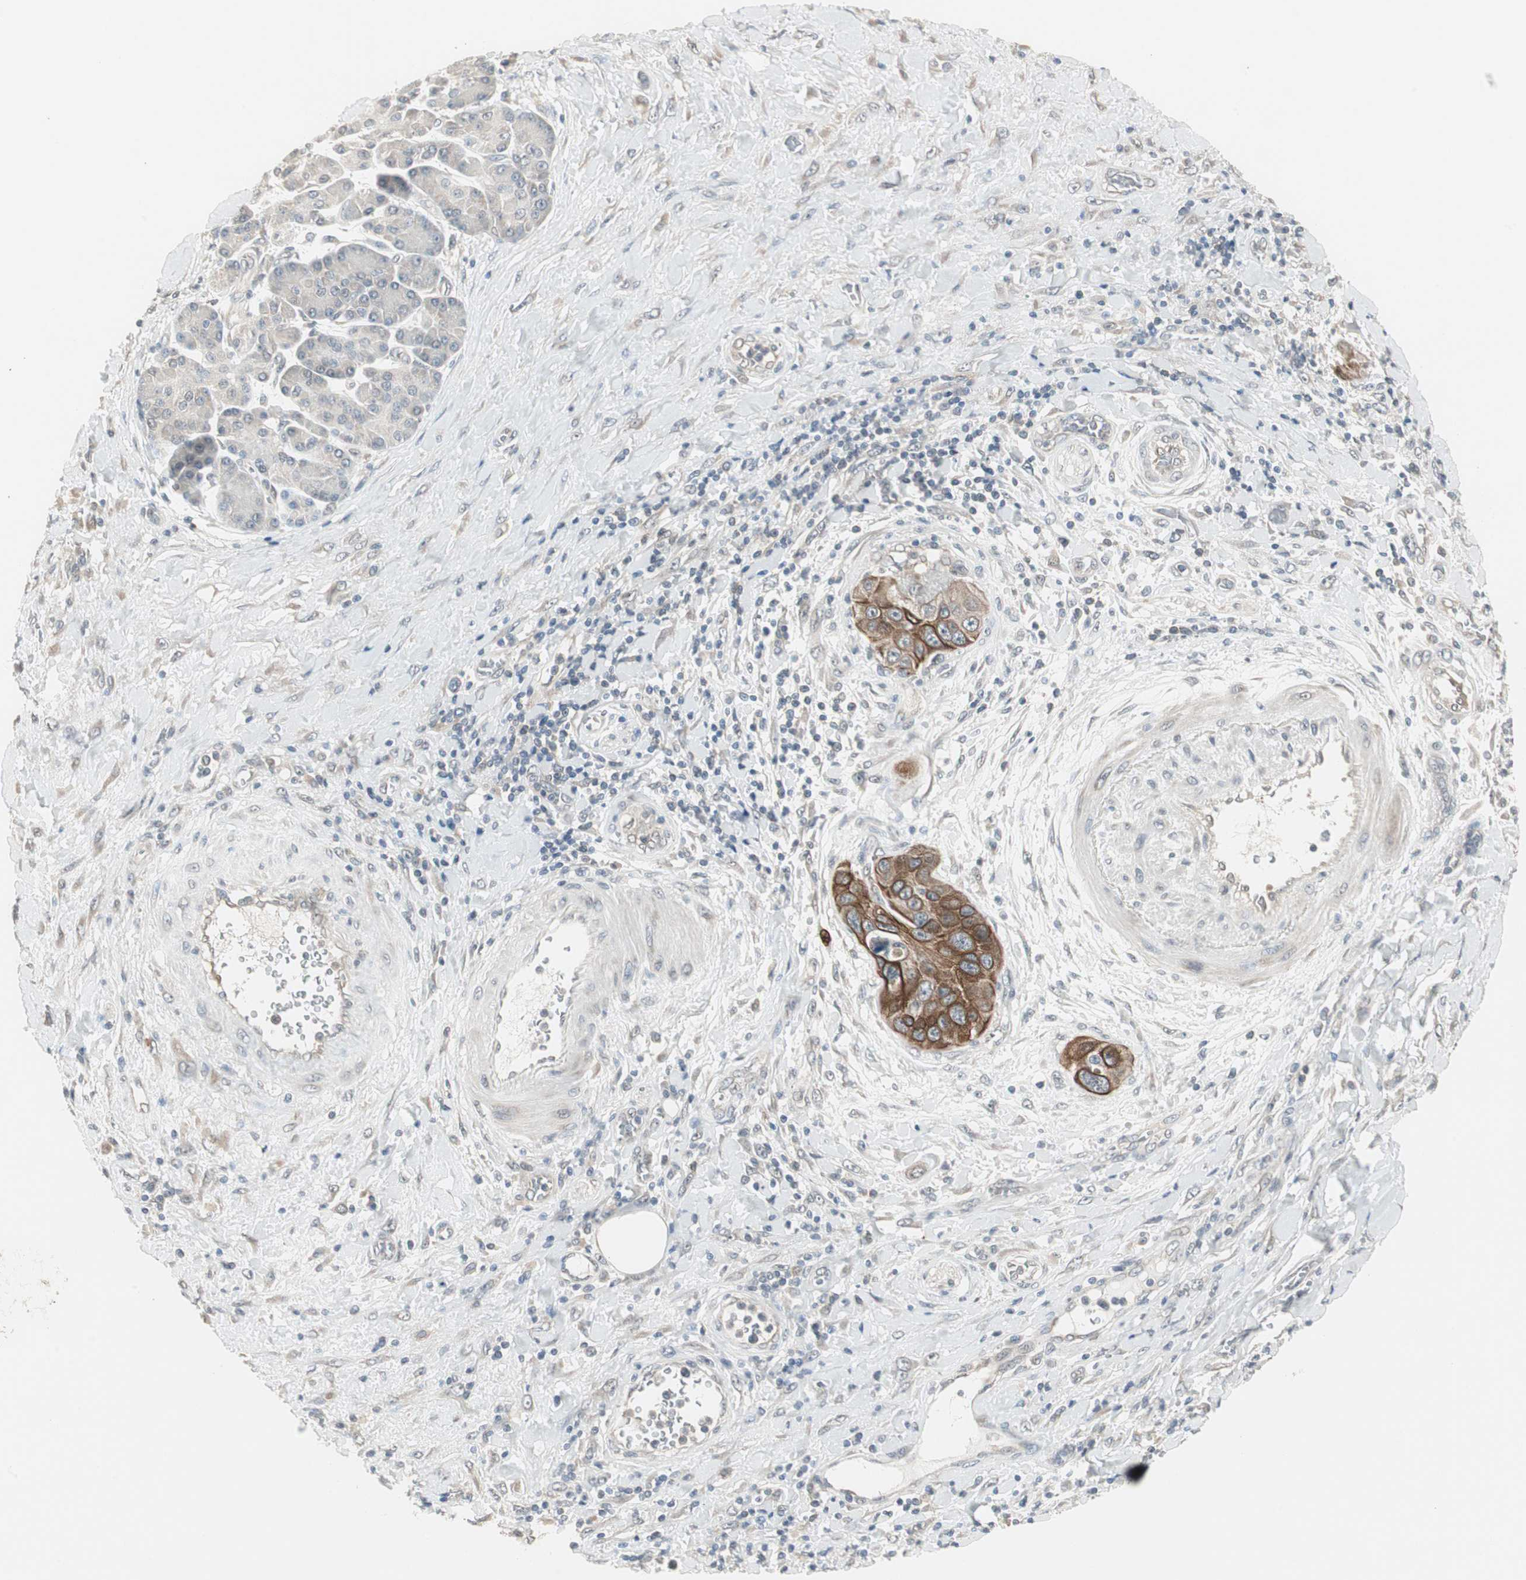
{"staining": {"intensity": "strong", "quantity": ">75%", "location": "cytoplasmic/membranous"}, "tissue": "pancreatic cancer", "cell_type": "Tumor cells", "image_type": "cancer", "snomed": [{"axis": "morphology", "description": "Adenocarcinoma, NOS"}, {"axis": "topography", "description": "Pancreas"}], "caption": "Immunohistochemistry (IHC) (DAB) staining of pancreatic cancer (adenocarcinoma) shows strong cytoplasmic/membranous protein expression in about >75% of tumor cells.", "gene": "ZFP36", "patient": {"sex": "female", "age": 70}}